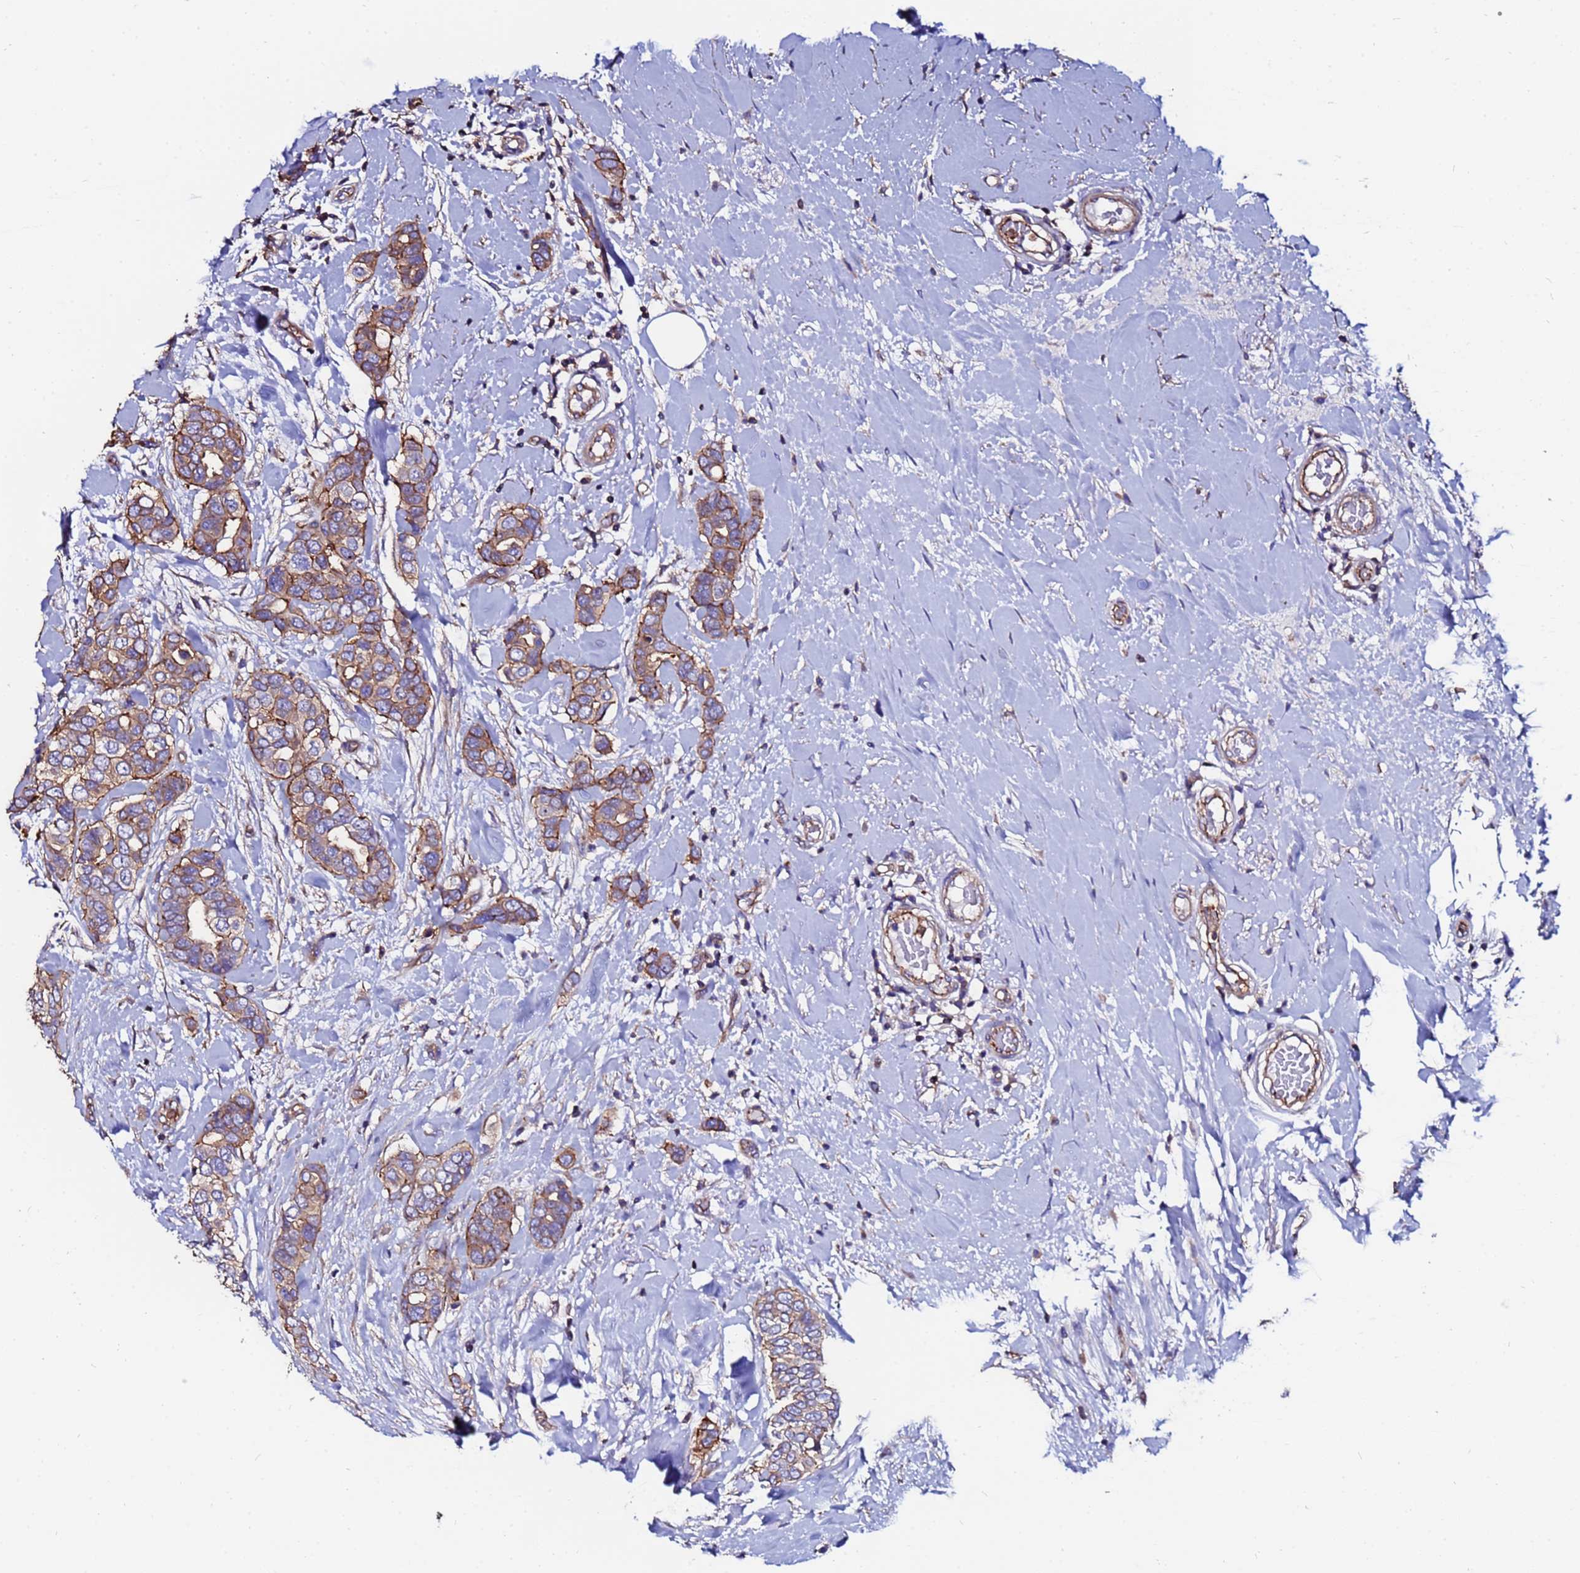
{"staining": {"intensity": "moderate", "quantity": ">75%", "location": "cytoplasmic/membranous"}, "tissue": "breast cancer", "cell_type": "Tumor cells", "image_type": "cancer", "snomed": [{"axis": "morphology", "description": "Lobular carcinoma"}, {"axis": "topography", "description": "Breast"}], "caption": "Protein expression by IHC displays moderate cytoplasmic/membranous expression in approximately >75% of tumor cells in lobular carcinoma (breast).", "gene": "POTEE", "patient": {"sex": "female", "age": 51}}